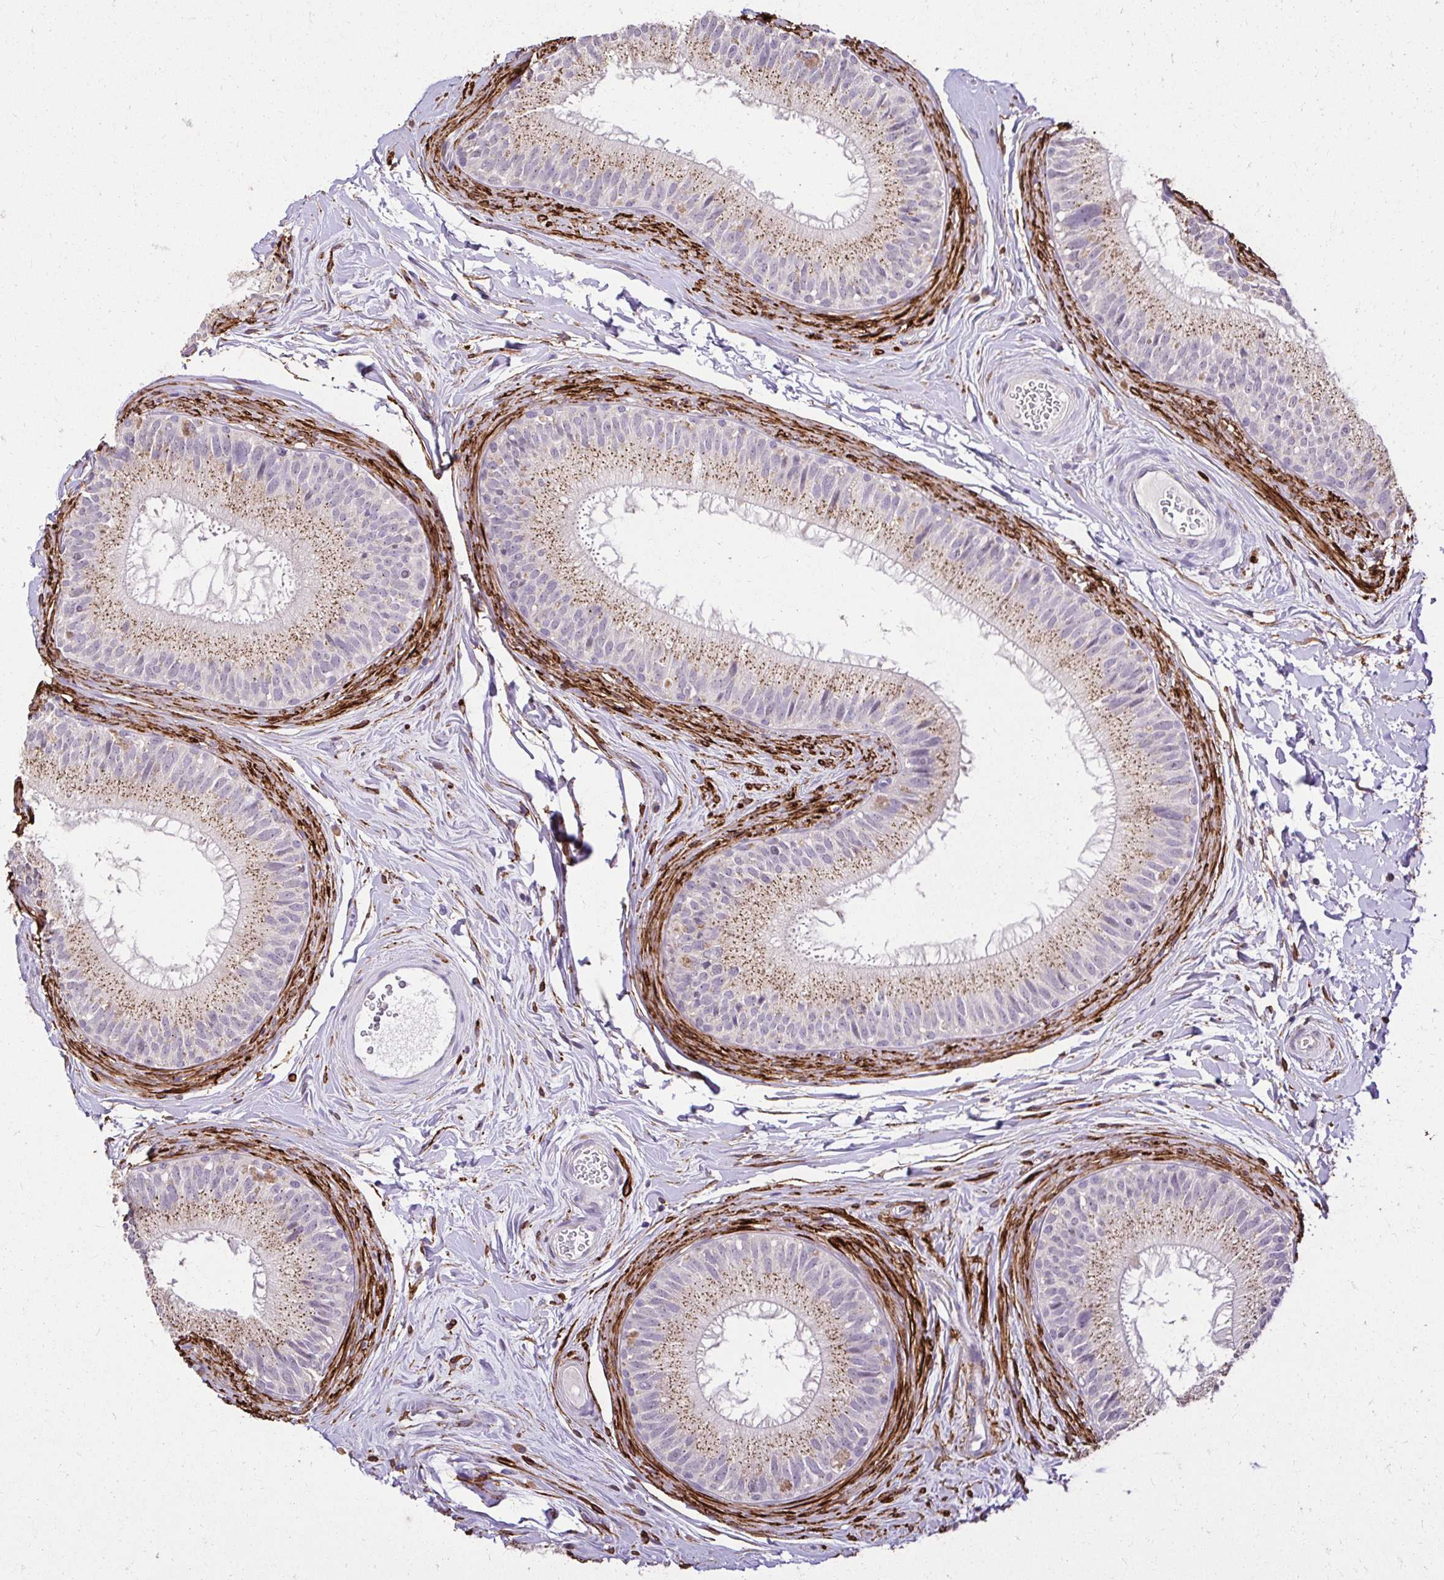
{"staining": {"intensity": "weak", "quantity": "25%-75%", "location": "cytoplasmic/membranous"}, "tissue": "epididymis", "cell_type": "Glandular cells", "image_type": "normal", "snomed": [{"axis": "morphology", "description": "Normal tissue, NOS"}, {"axis": "topography", "description": "Epididymis"}], "caption": "Immunohistochemistry (IHC) photomicrograph of normal epididymis stained for a protein (brown), which shows low levels of weak cytoplasmic/membranous positivity in approximately 25%-75% of glandular cells.", "gene": "KIAA1210", "patient": {"sex": "male", "age": 44}}